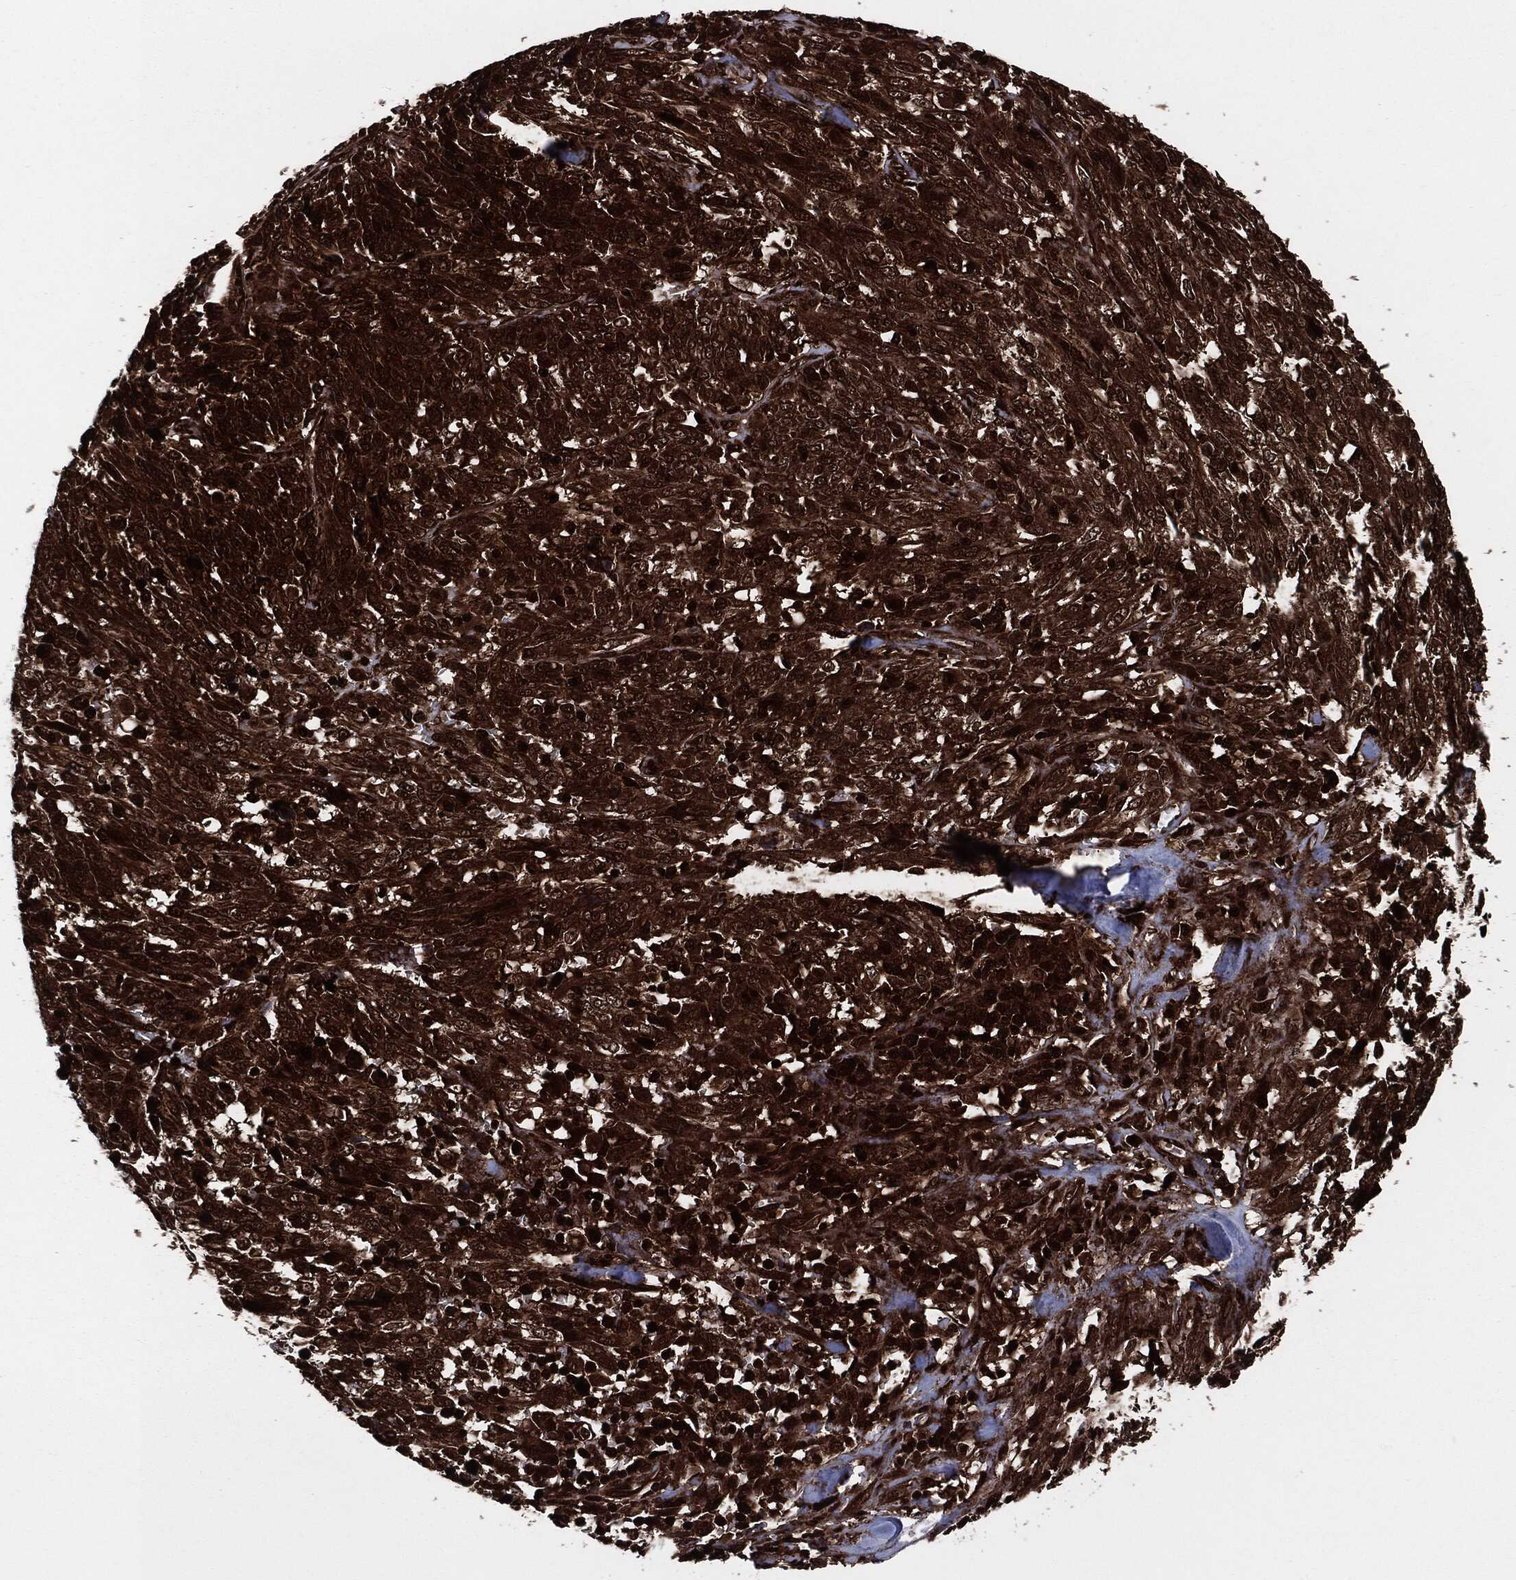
{"staining": {"intensity": "strong", "quantity": ">75%", "location": "cytoplasmic/membranous"}, "tissue": "melanoma", "cell_type": "Tumor cells", "image_type": "cancer", "snomed": [{"axis": "morphology", "description": "Malignant melanoma, NOS"}, {"axis": "topography", "description": "Skin"}], "caption": "This image reveals malignant melanoma stained with immunohistochemistry to label a protein in brown. The cytoplasmic/membranous of tumor cells show strong positivity for the protein. Nuclei are counter-stained blue.", "gene": "YWHAB", "patient": {"sex": "female", "age": 91}}